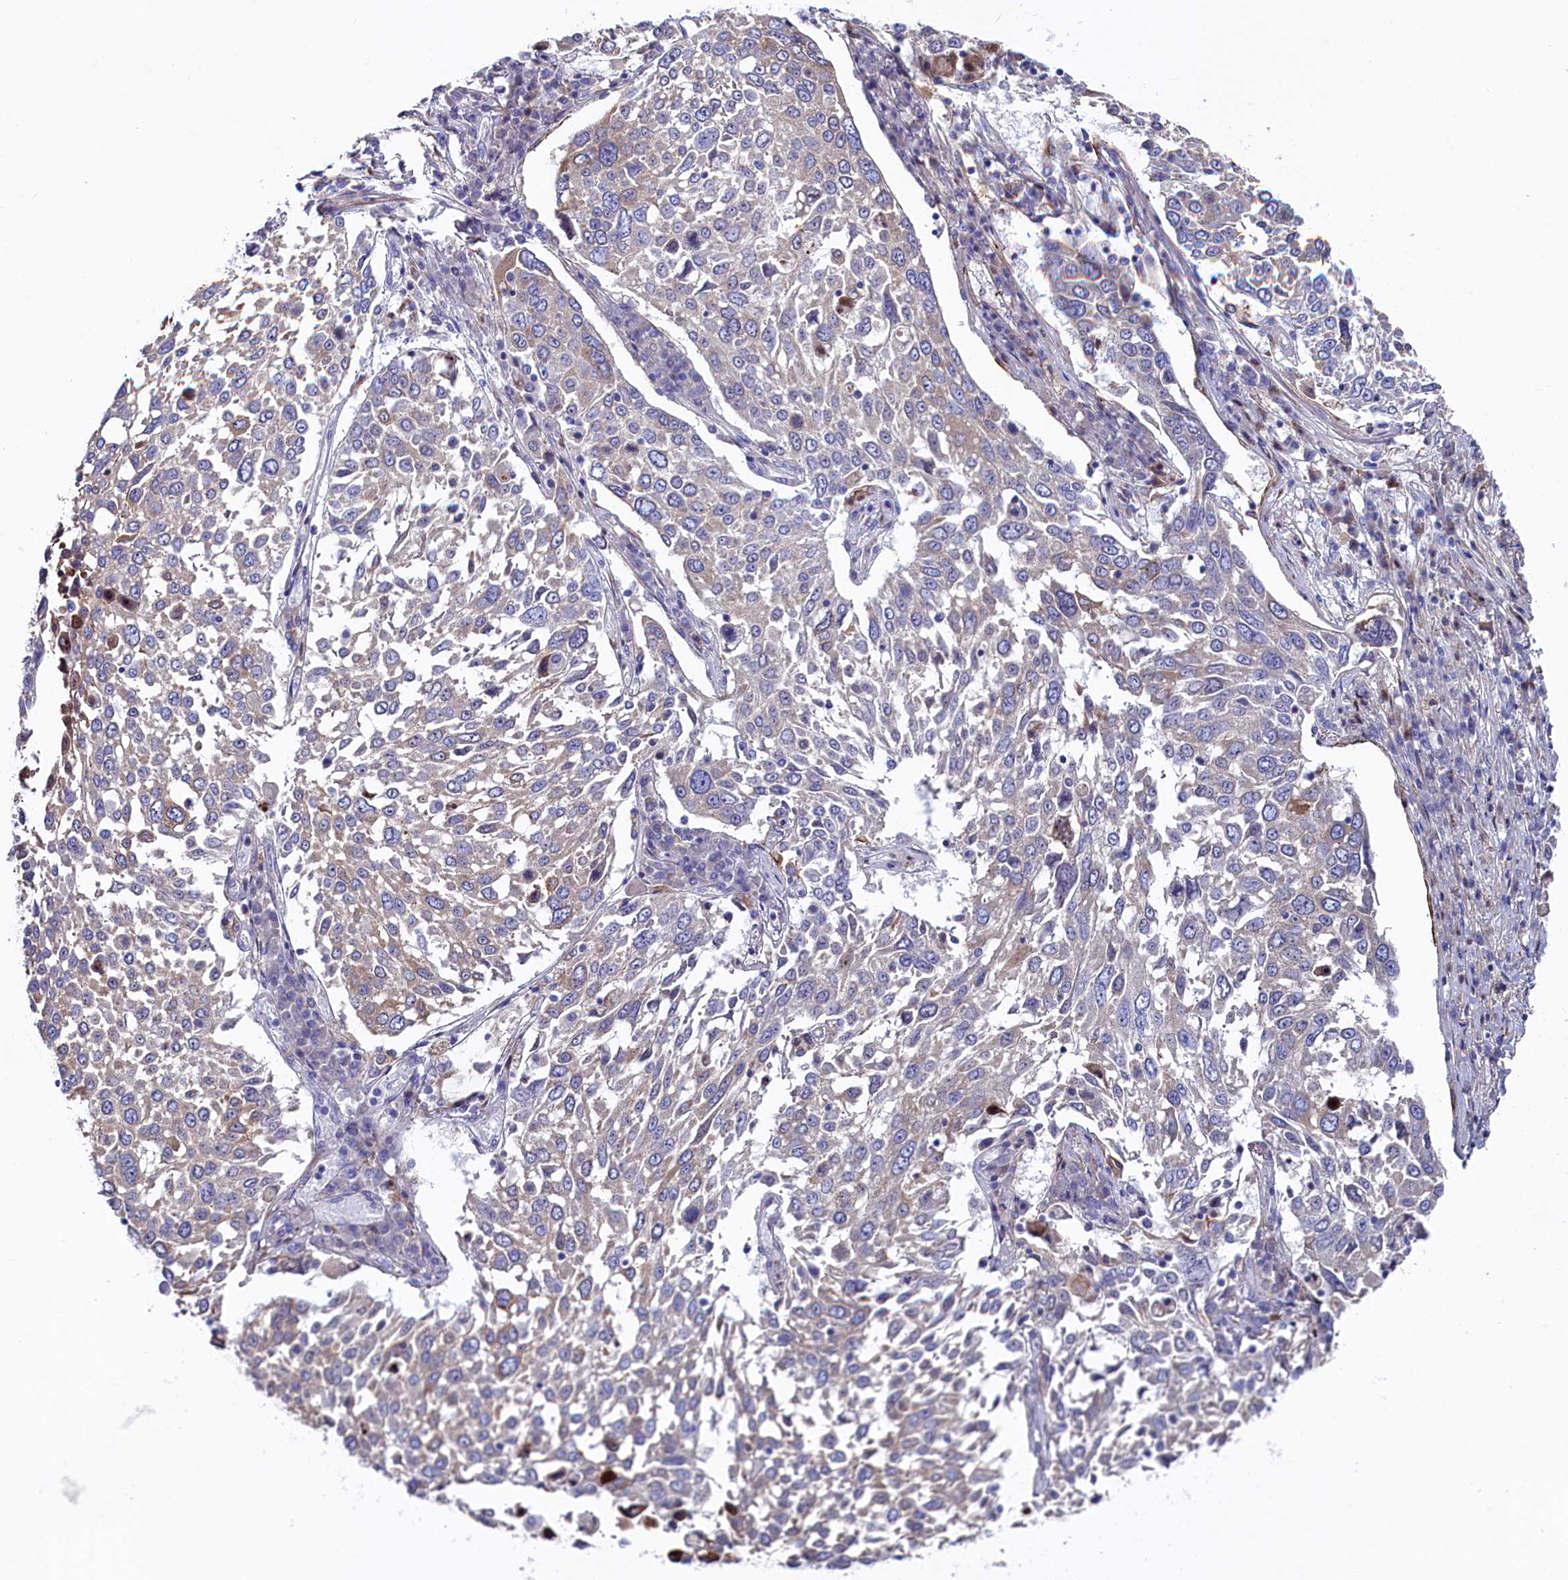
{"staining": {"intensity": "weak", "quantity": "25%-75%", "location": "cytoplasmic/membranous"}, "tissue": "lung cancer", "cell_type": "Tumor cells", "image_type": "cancer", "snomed": [{"axis": "morphology", "description": "Squamous cell carcinoma, NOS"}, {"axis": "topography", "description": "Lung"}], "caption": "Immunohistochemistry (IHC) of lung cancer displays low levels of weak cytoplasmic/membranous expression in approximately 25%-75% of tumor cells. Nuclei are stained in blue.", "gene": "NUDT7", "patient": {"sex": "male", "age": 65}}